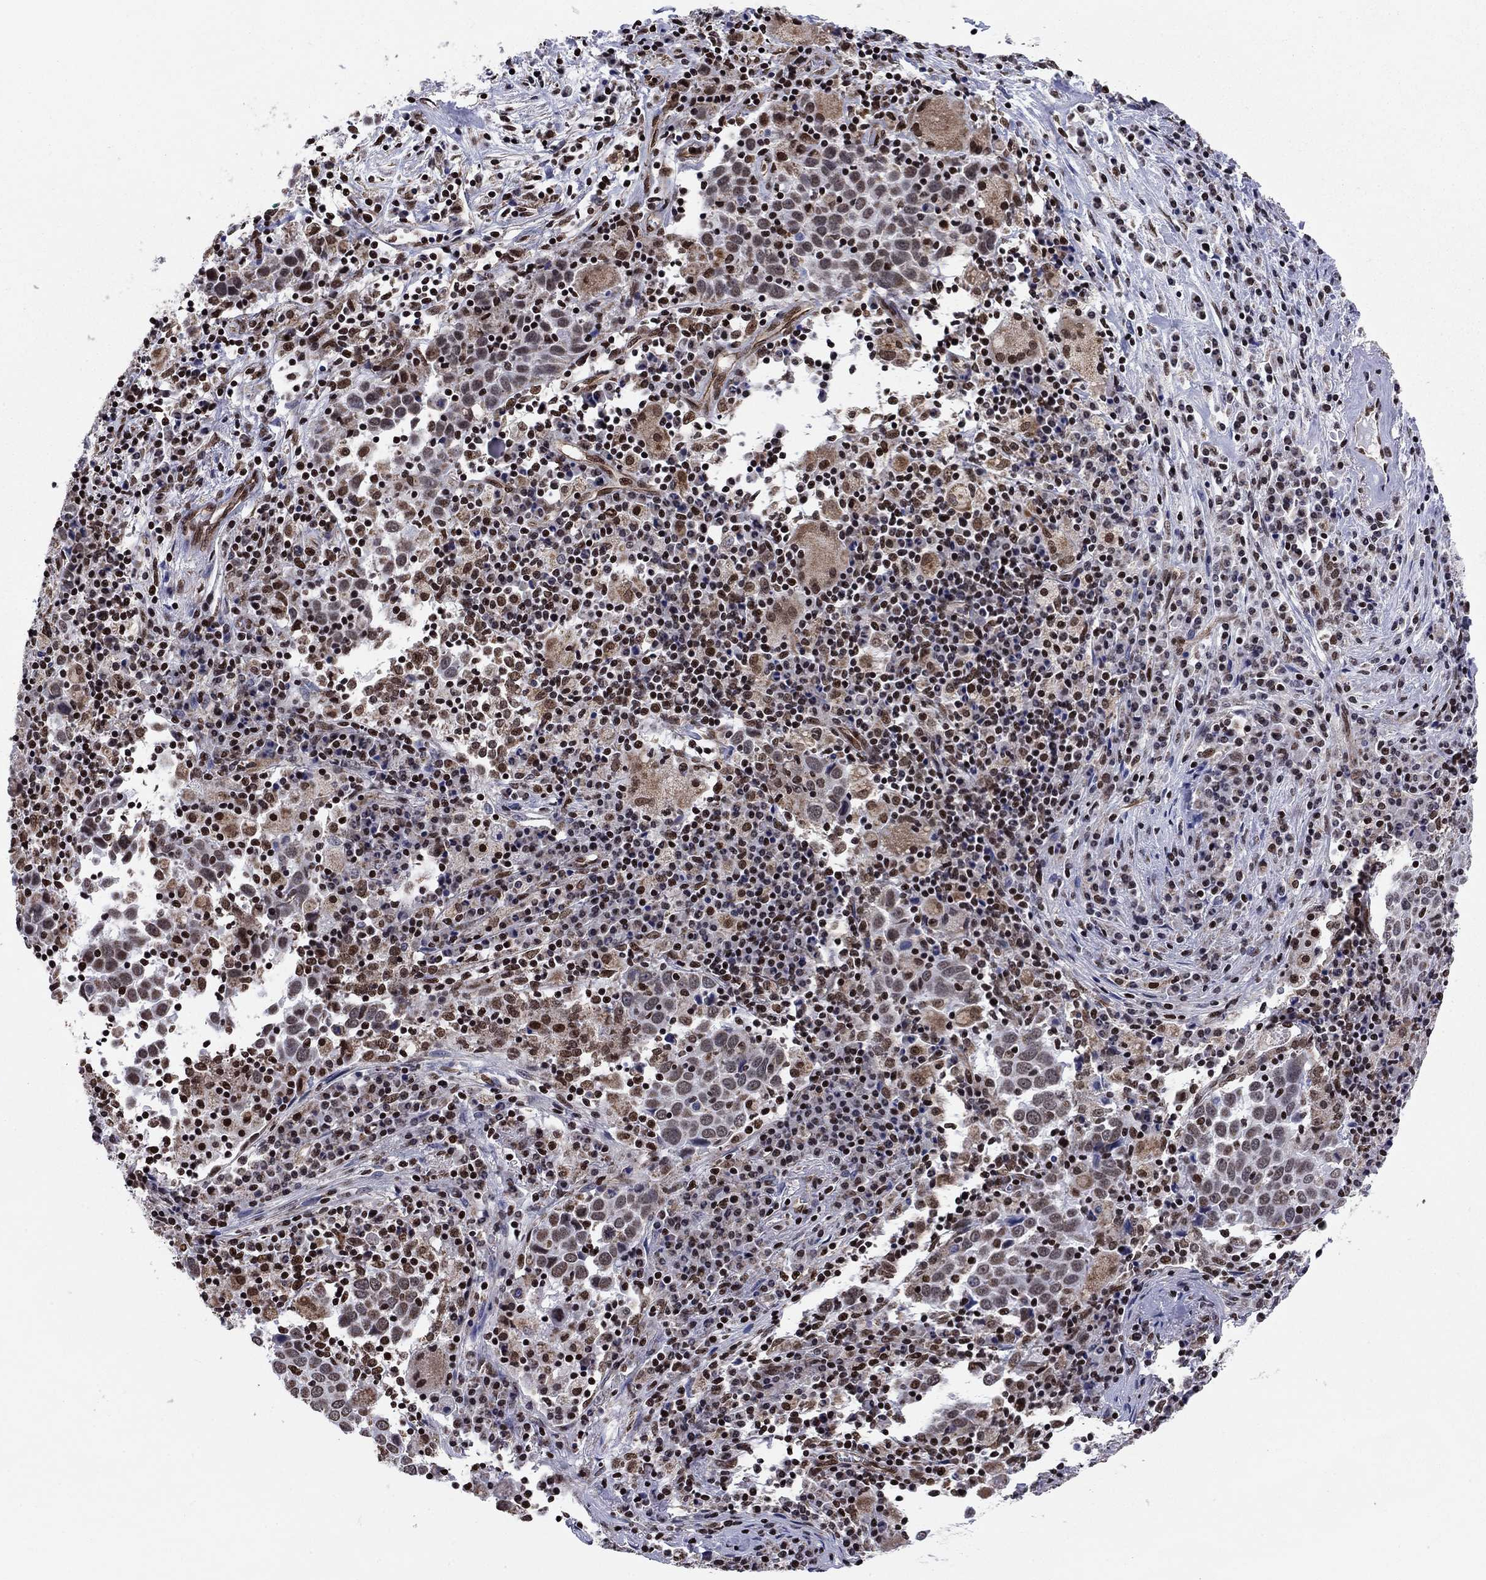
{"staining": {"intensity": "moderate", "quantity": "<25%", "location": "cytoplasmic/membranous,nuclear"}, "tissue": "lung cancer", "cell_type": "Tumor cells", "image_type": "cancer", "snomed": [{"axis": "morphology", "description": "Squamous cell carcinoma, NOS"}, {"axis": "topography", "description": "Lung"}], "caption": "Immunohistochemical staining of lung cancer demonstrates low levels of moderate cytoplasmic/membranous and nuclear protein expression in about <25% of tumor cells.", "gene": "N4BP2", "patient": {"sex": "male", "age": 57}}